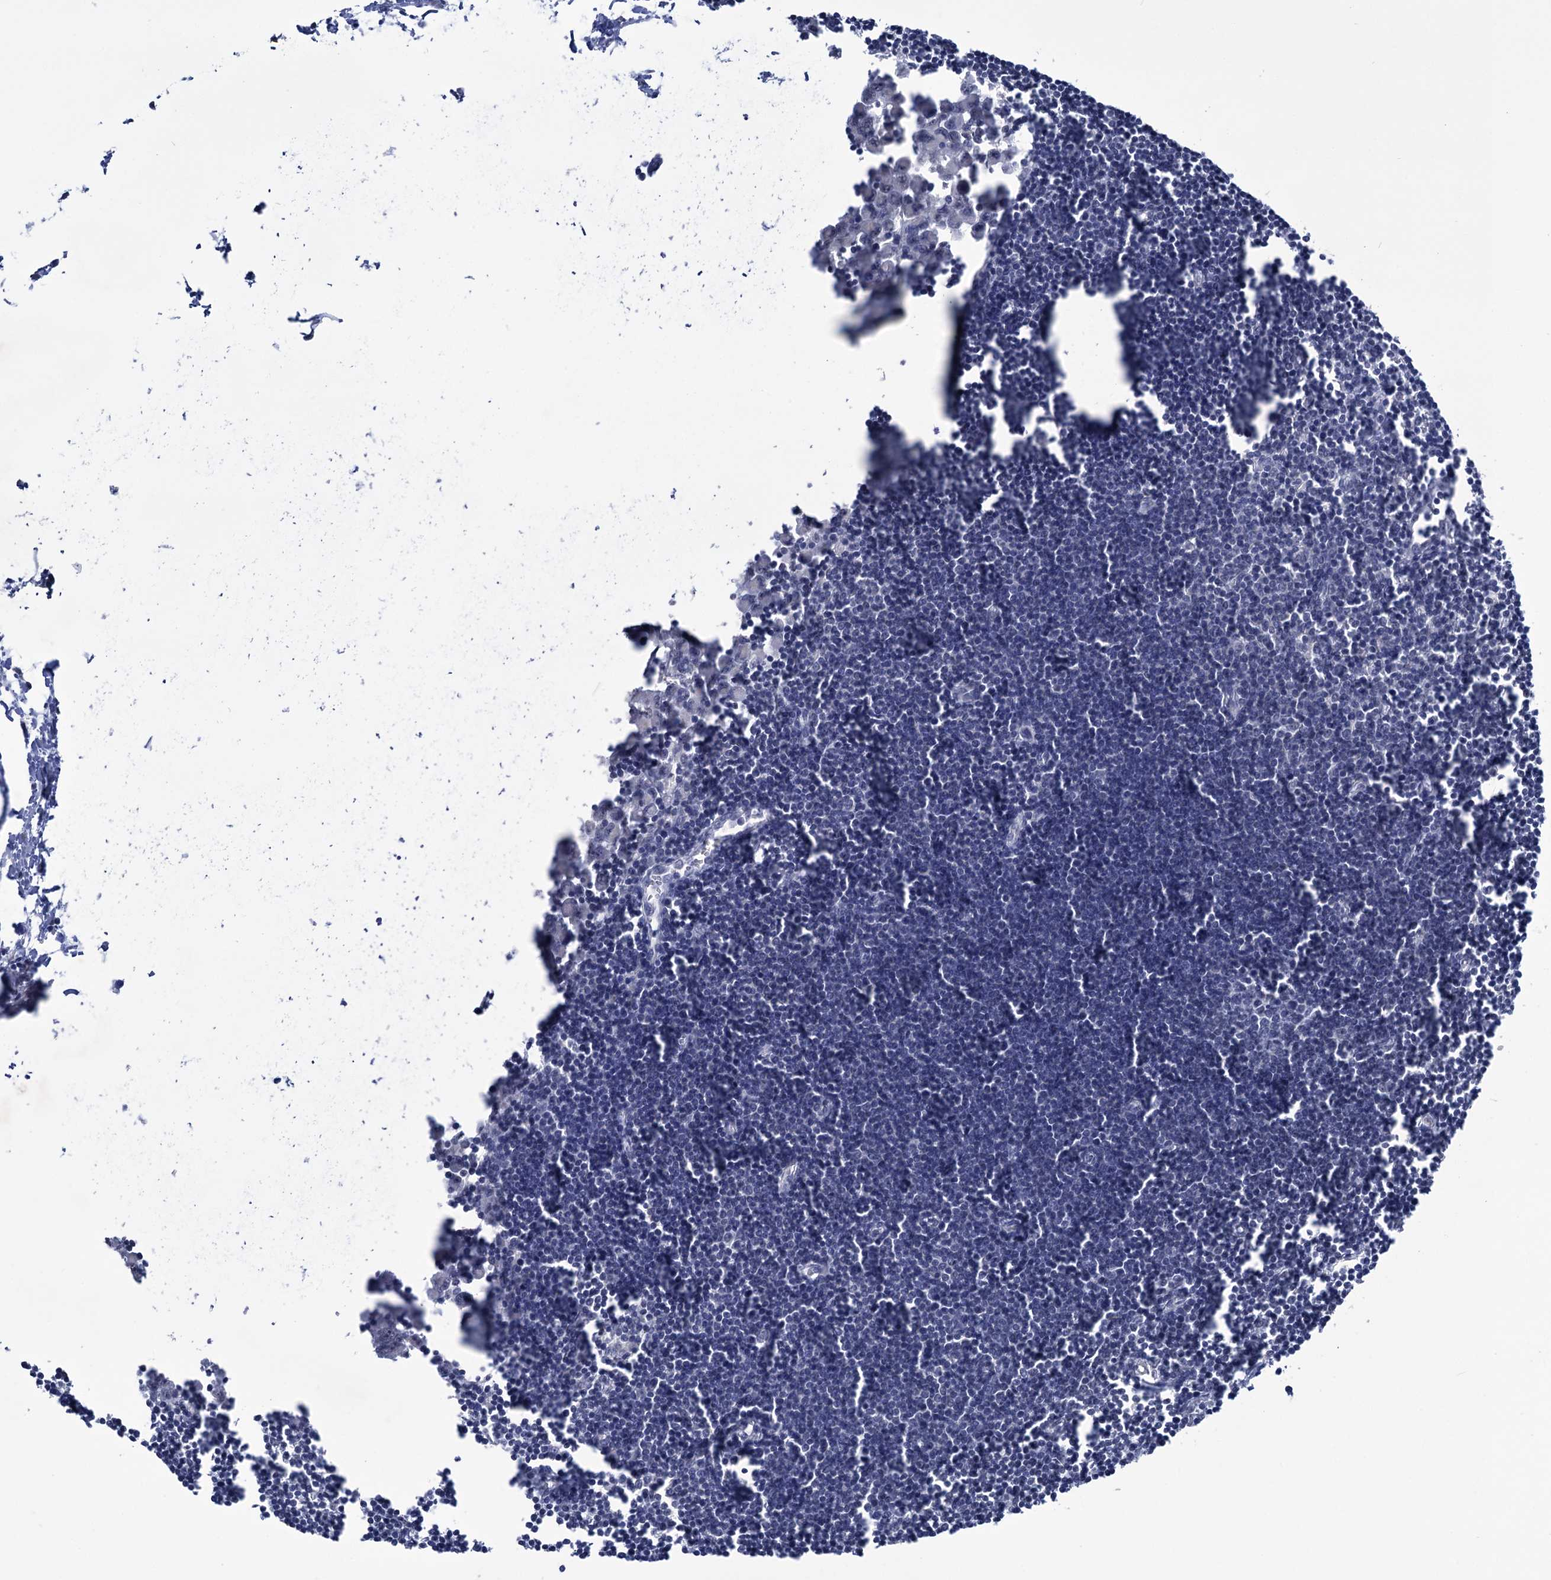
{"staining": {"intensity": "negative", "quantity": "none", "location": "none"}, "tissue": "lymph node", "cell_type": "Germinal center cells", "image_type": "normal", "snomed": [{"axis": "morphology", "description": "Normal tissue, NOS"}, {"axis": "morphology", "description": "Malignant melanoma, Metastatic site"}, {"axis": "topography", "description": "Lymph node"}], "caption": "This is an IHC photomicrograph of normal lymph node. There is no positivity in germinal center cells.", "gene": "ABHD10", "patient": {"sex": "male", "age": 41}}